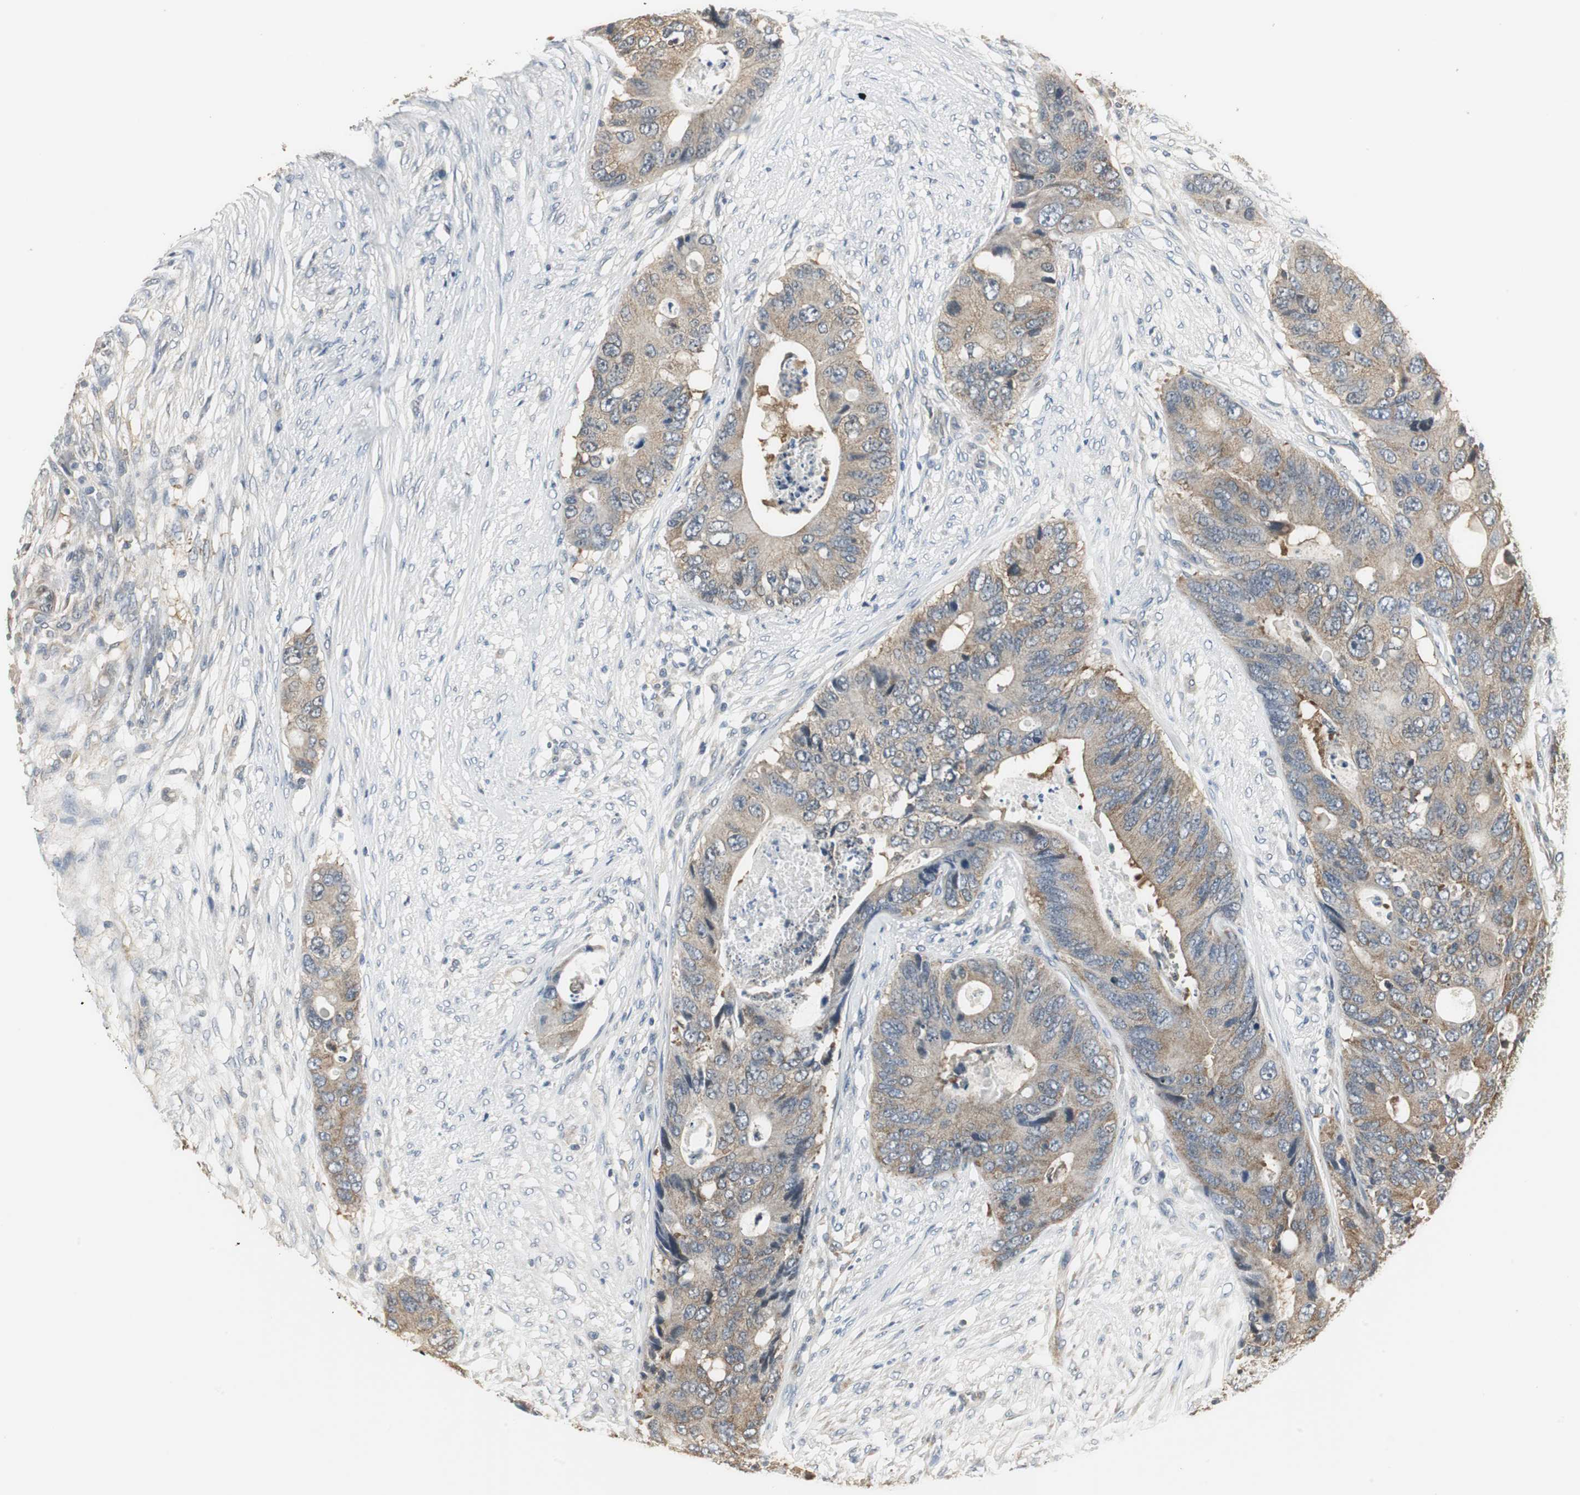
{"staining": {"intensity": "weak", "quantity": ">75%", "location": "cytoplasmic/membranous"}, "tissue": "colorectal cancer", "cell_type": "Tumor cells", "image_type": "cancer", "snomed": [{"axis": "morphology", "description": "Adenocarcinoma, NOS"}, {"axis": "topography", "description": "Colon"}], "caption": "Immunohistochemistry (IHC) of human colorectal adenocarcinoma reveals low levels of weak cytoplasmic/membranous positivity in about >75% of tumor cells.", "gene": "CCT5", "patient": {"sex": "male", "age": 71}}